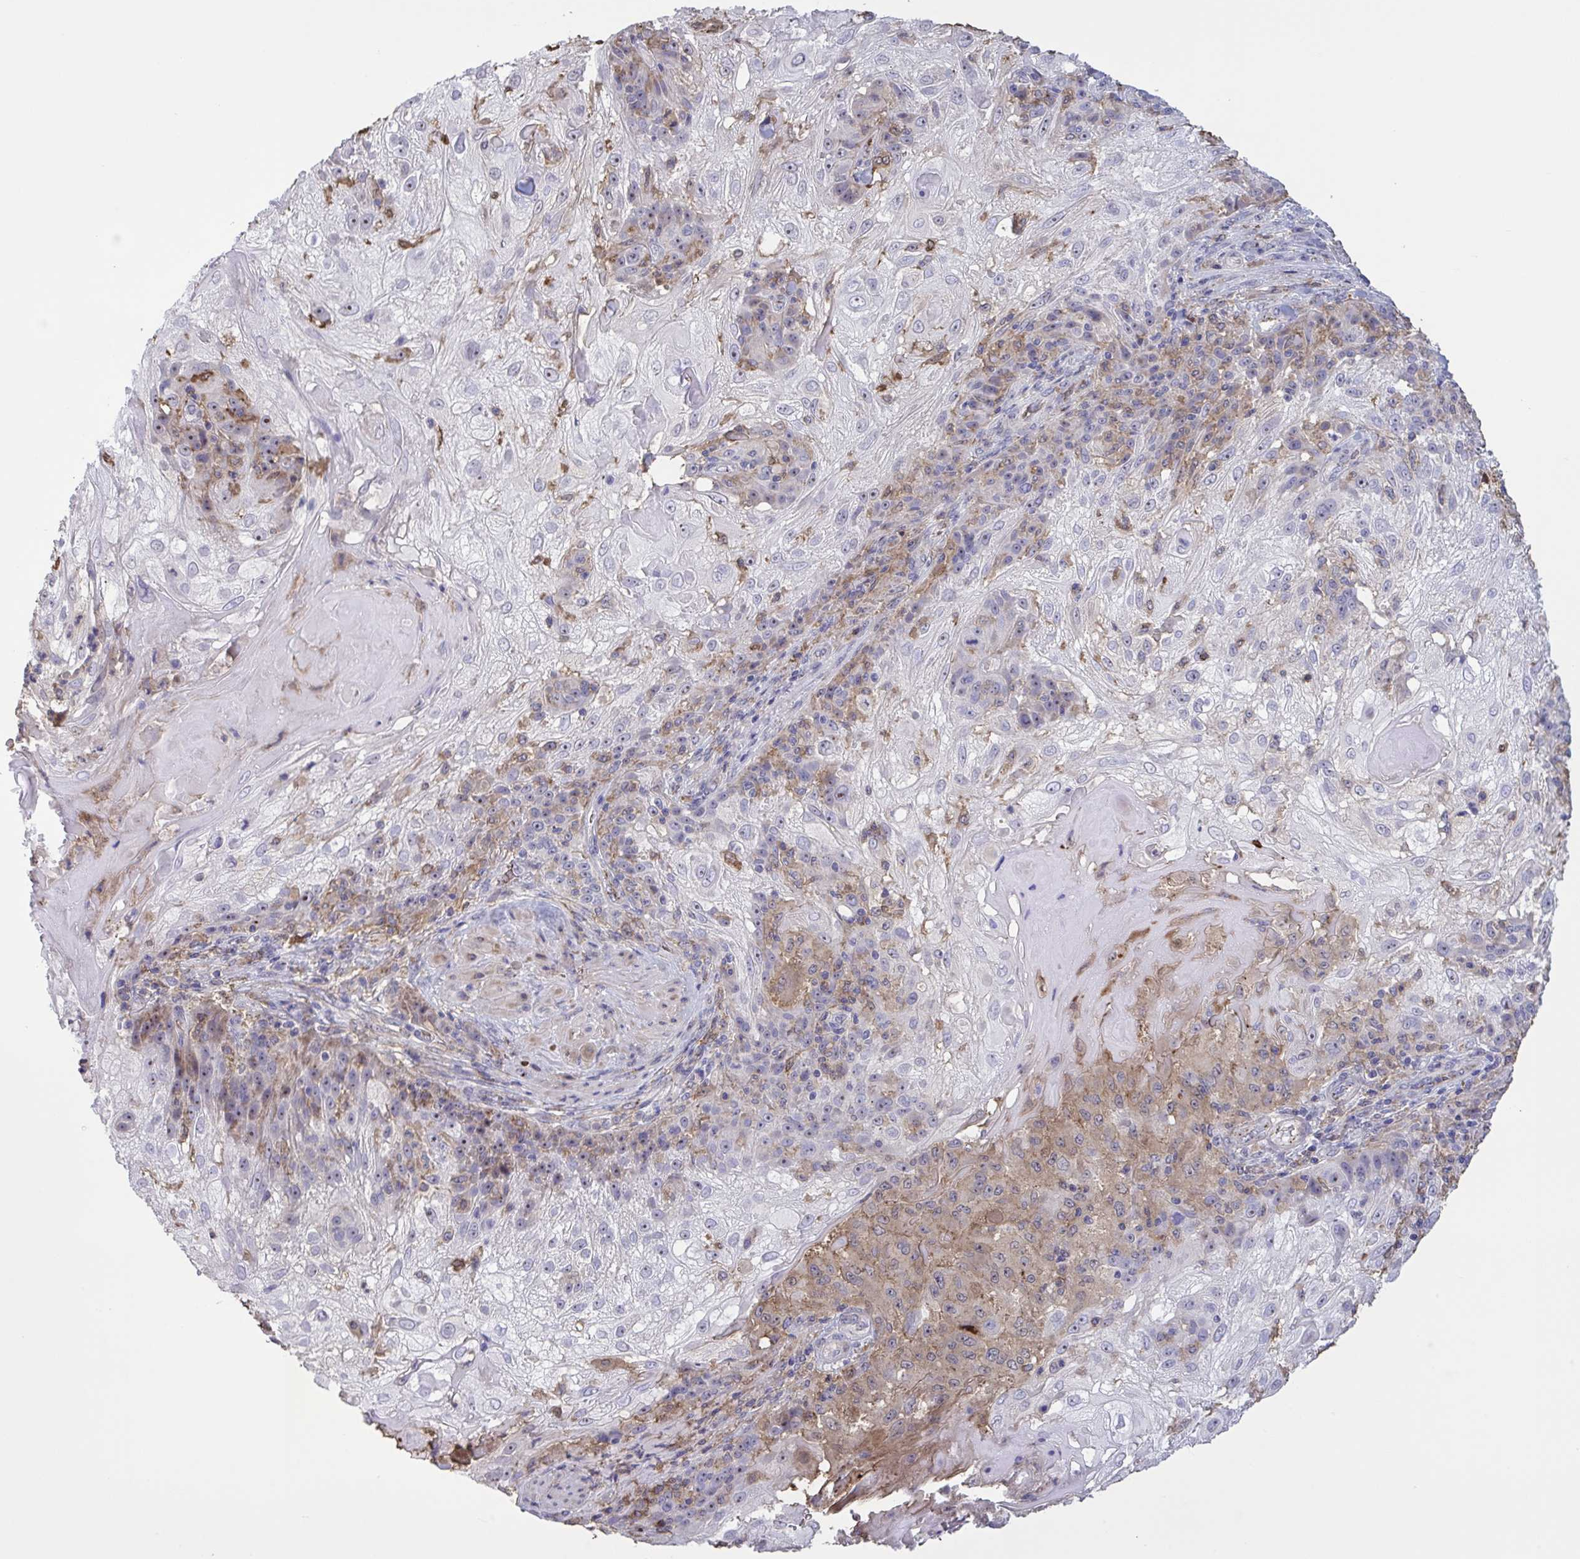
{"staining": {"intensity": "moderate", "quantity": "25%-75%", "location": "cytoplasmic/membranous,nuclear"}, "tissue": "skin cancer", "cell_type": "Tumor cells", "image_type": "cancer", "snomed": [{"axis": "morphology", "description": "Normal tissue, NOS"}, {"axis": "morphology", "description": "Squamous cell carcinoma, NOS"}, {"axis": "topography", "description": "Skin"}], "caption": "Immunohistochemical staining of human squamous cell carcinoma (skin) displays medium levels of moderate cytoplasmic/membranous and nuclear protein expression in approximately 25%-75% of tumor cells.", "gene": "CD101", "patient": {"sex": "female", "age": 83}}